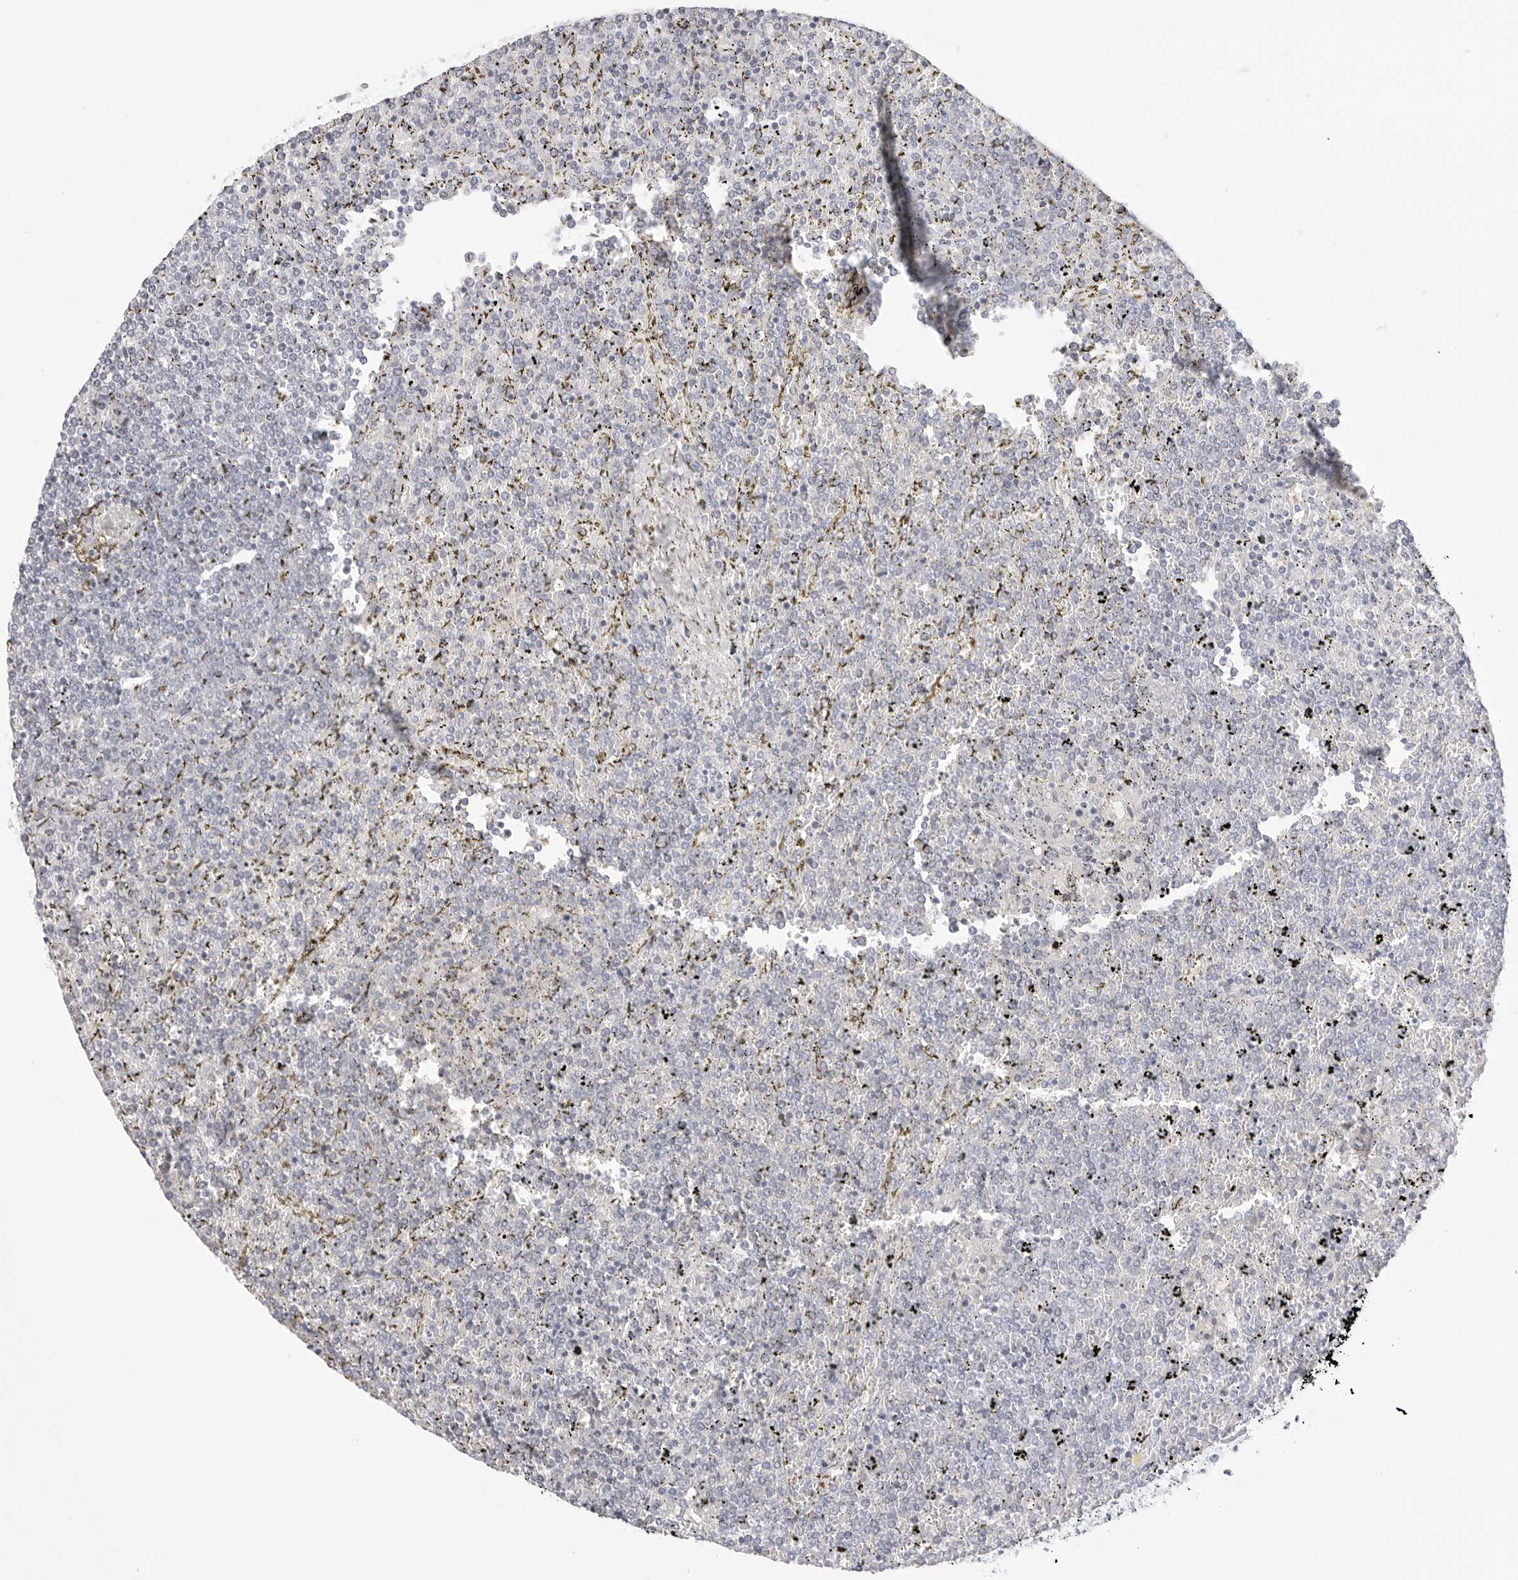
{"staining": {"intensity": "negative", "quantity": "none", "location": "none"}, "tissue": "lymphoma", "cell_type": "Tumor cells", "image_type": "cancer", "snomed": [{"axis": "morphology", "description": "Malignant lymphoma, non-Hodgkin's type, Low grade"}, {"axis": "topography", "description": "Spleen"}], "caption": "This is a micrograph of IHC staining of lymphoma, which shows no positivity in tumor cells.", "gene": "HMGCS2", "patient": {"sex": "female", "age": 19}}